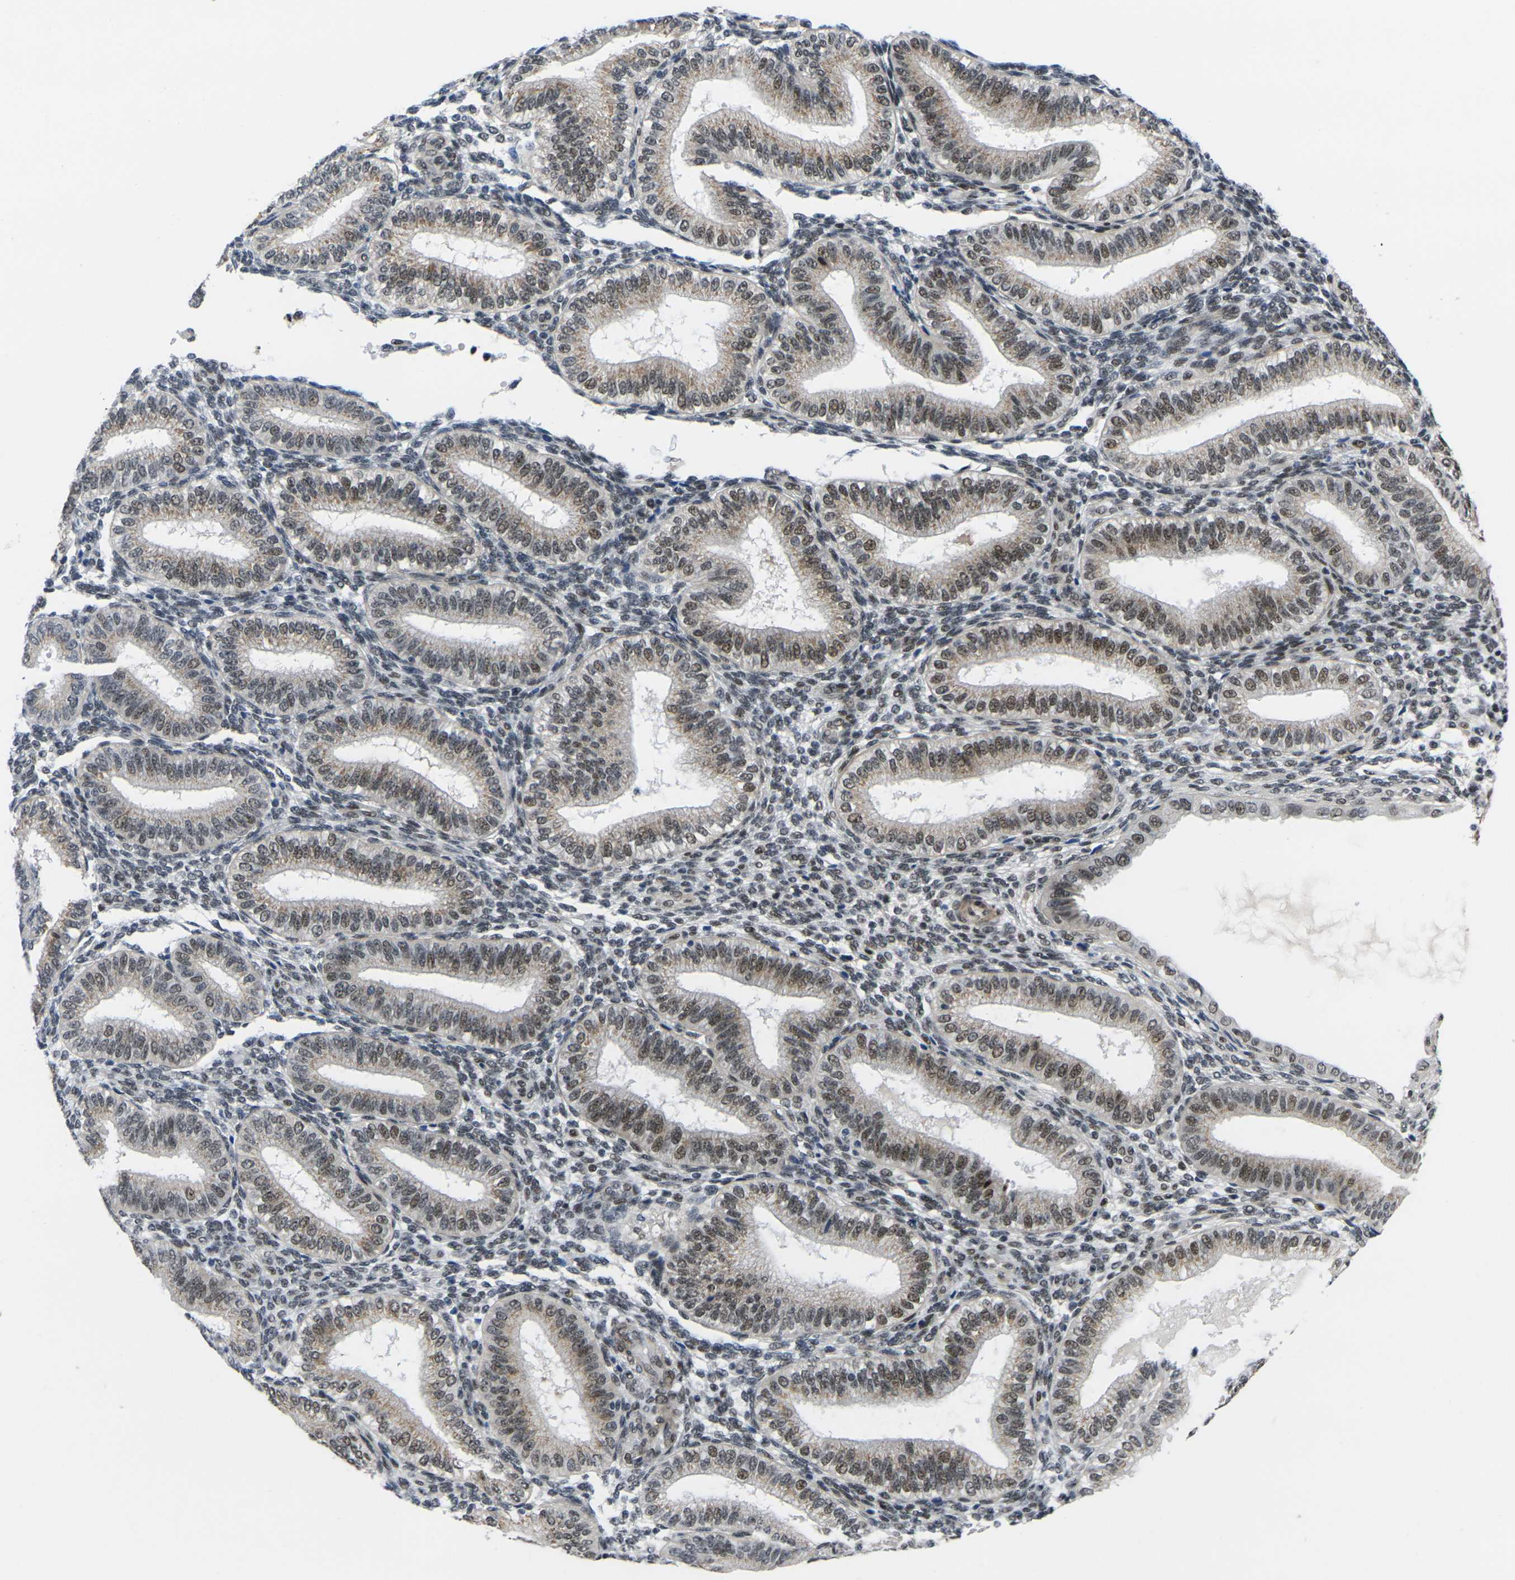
{"staining": {"intensity": "moderate", "quantity": "25%-75%", "location": "nuclear"}, "tissue": "endometrium", "cell_type": "Cells in endometrial stroma", "image_type": "normal", "snomed": [{"axis": "morphology", "description": "Normal tissue, NOS"}, {"axis": "topography", "description": "Endometrium"}], "caption": "Moderate nuclear staining for a protein is present in approximately 25%-75% of cells in endometrial stroma of normal endometrium using IHC.", "gene": "RBM7", "patient": {"sex": "female", "age": 39}}